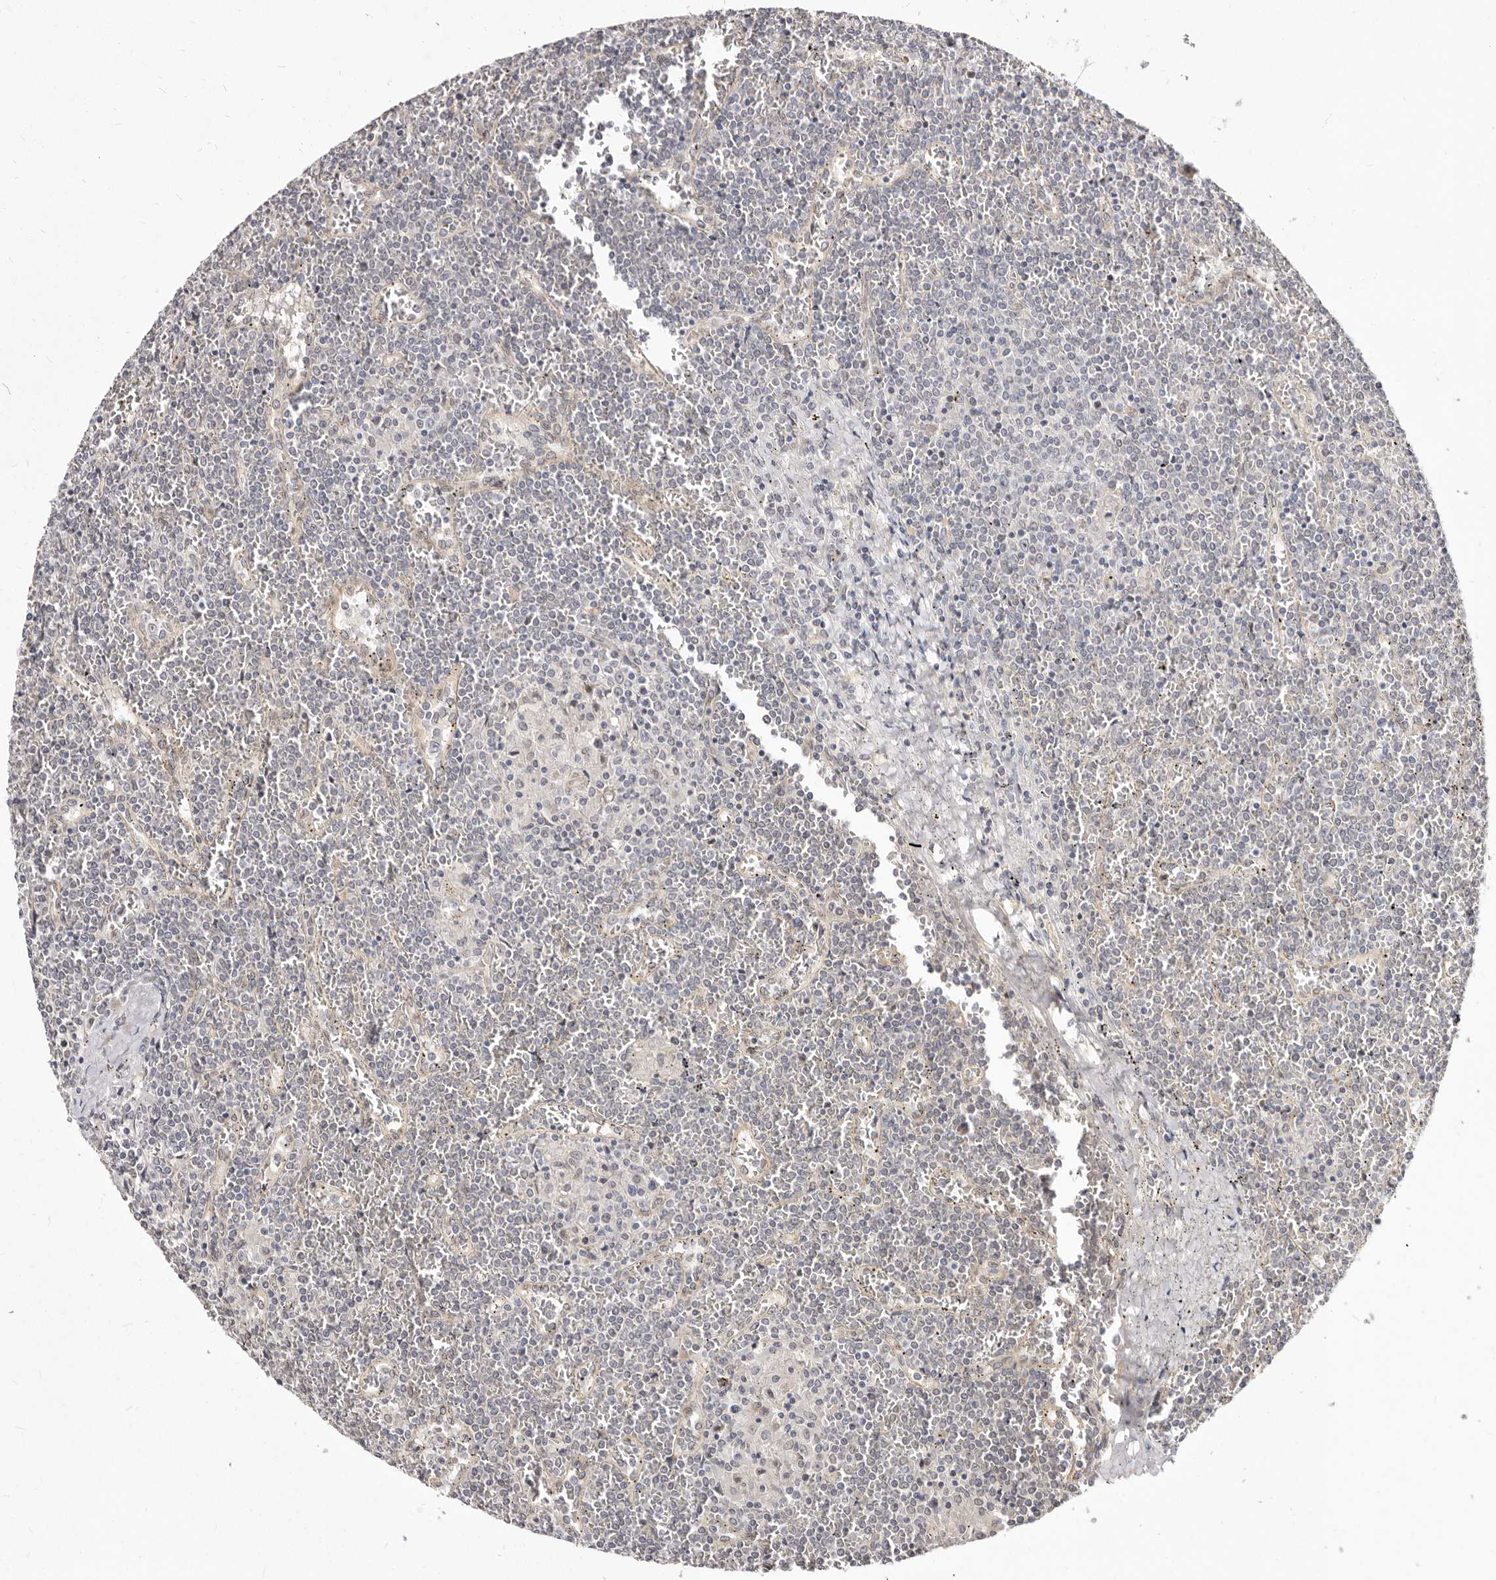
{"staining": {"intensity": "negative", "quantity": "none", "location": "none"}, "tissue": "lymphoma", "cell_type": "Tumor cells", "image_type": "cancer", "snomed": [{"axis": "morphology", "description": "Malignant lymphoma, non-Hodgkin's type, Low grade"}, {"axis": "topography", "description": "Spleen"}], "caption": "IHC image of neoplastic tissue: lymphoma stained with DAB (3,3'-diaminobenzidine) reveals no significant protein staining in tumor cells.", "gene": "LCORL", "patient": {"sex": "female", "age": 19}}